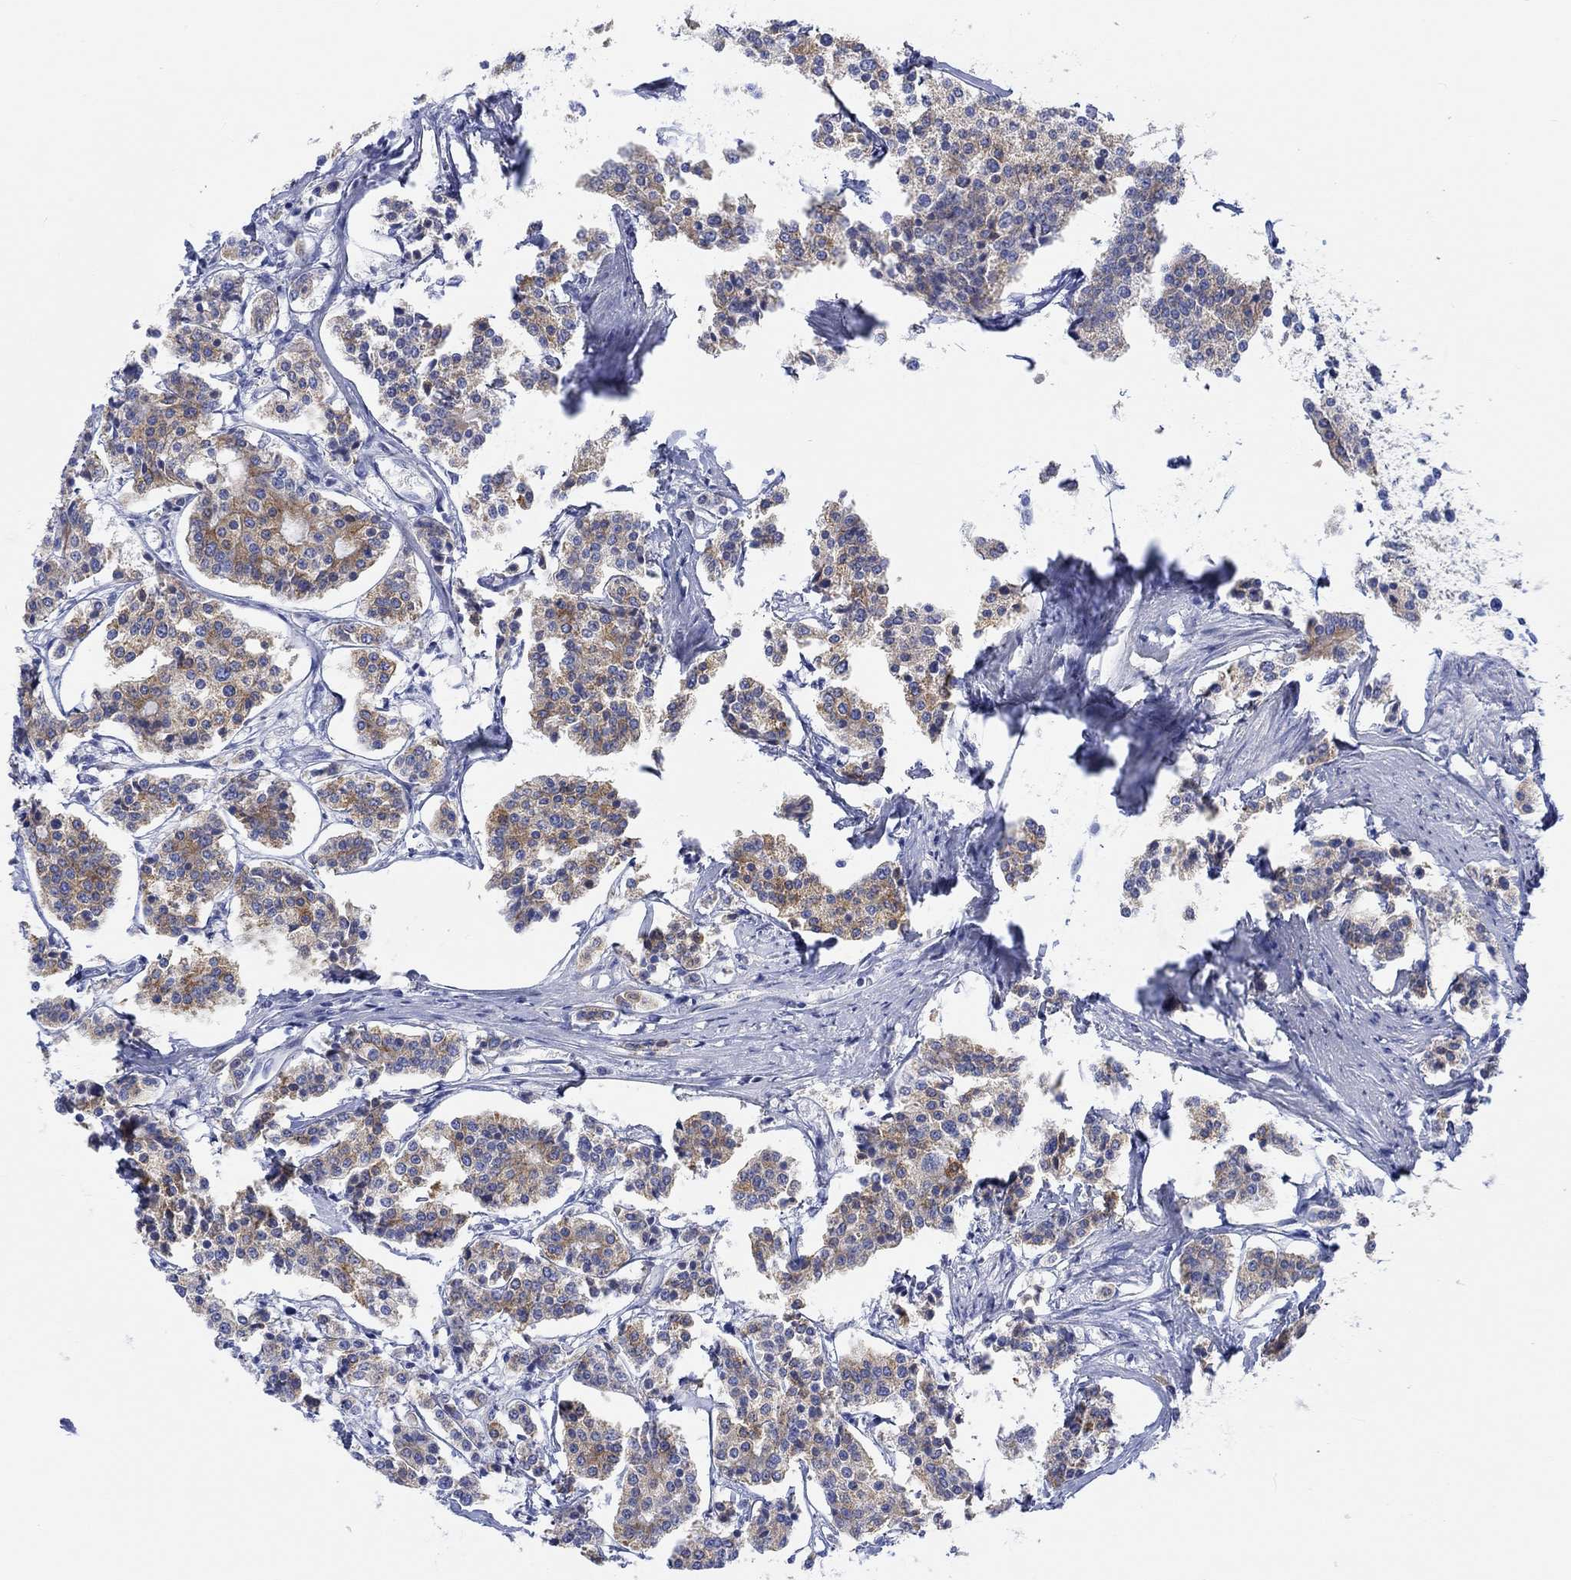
{"staining": {"intensity": "moderate", "quantity": "<25%", "location": "cytoplasmic/membranous"}, "tissue": "carcinoid", "cell_type": "Tumor cells", "image_type": "cancer", "snomed": [{"axis": "morphology", "description": "Carcinoid, malignant, NOS"}, {"axis": "topography", "description": "Small intestine"}], "caption": "High-magnification brightfield microscopy of carcinoid stained with DAB (3,3'-diaminobenzidine) (brown) and counterstained with hematoxylin (blue). tumor cells exhibit moderate cytoplasmic/membranous expression is identified in approximately<25% of cells. Nuclei are stained in blue.", "gene": "REEP6", "patient": {"sex": "female", "age": 65}}